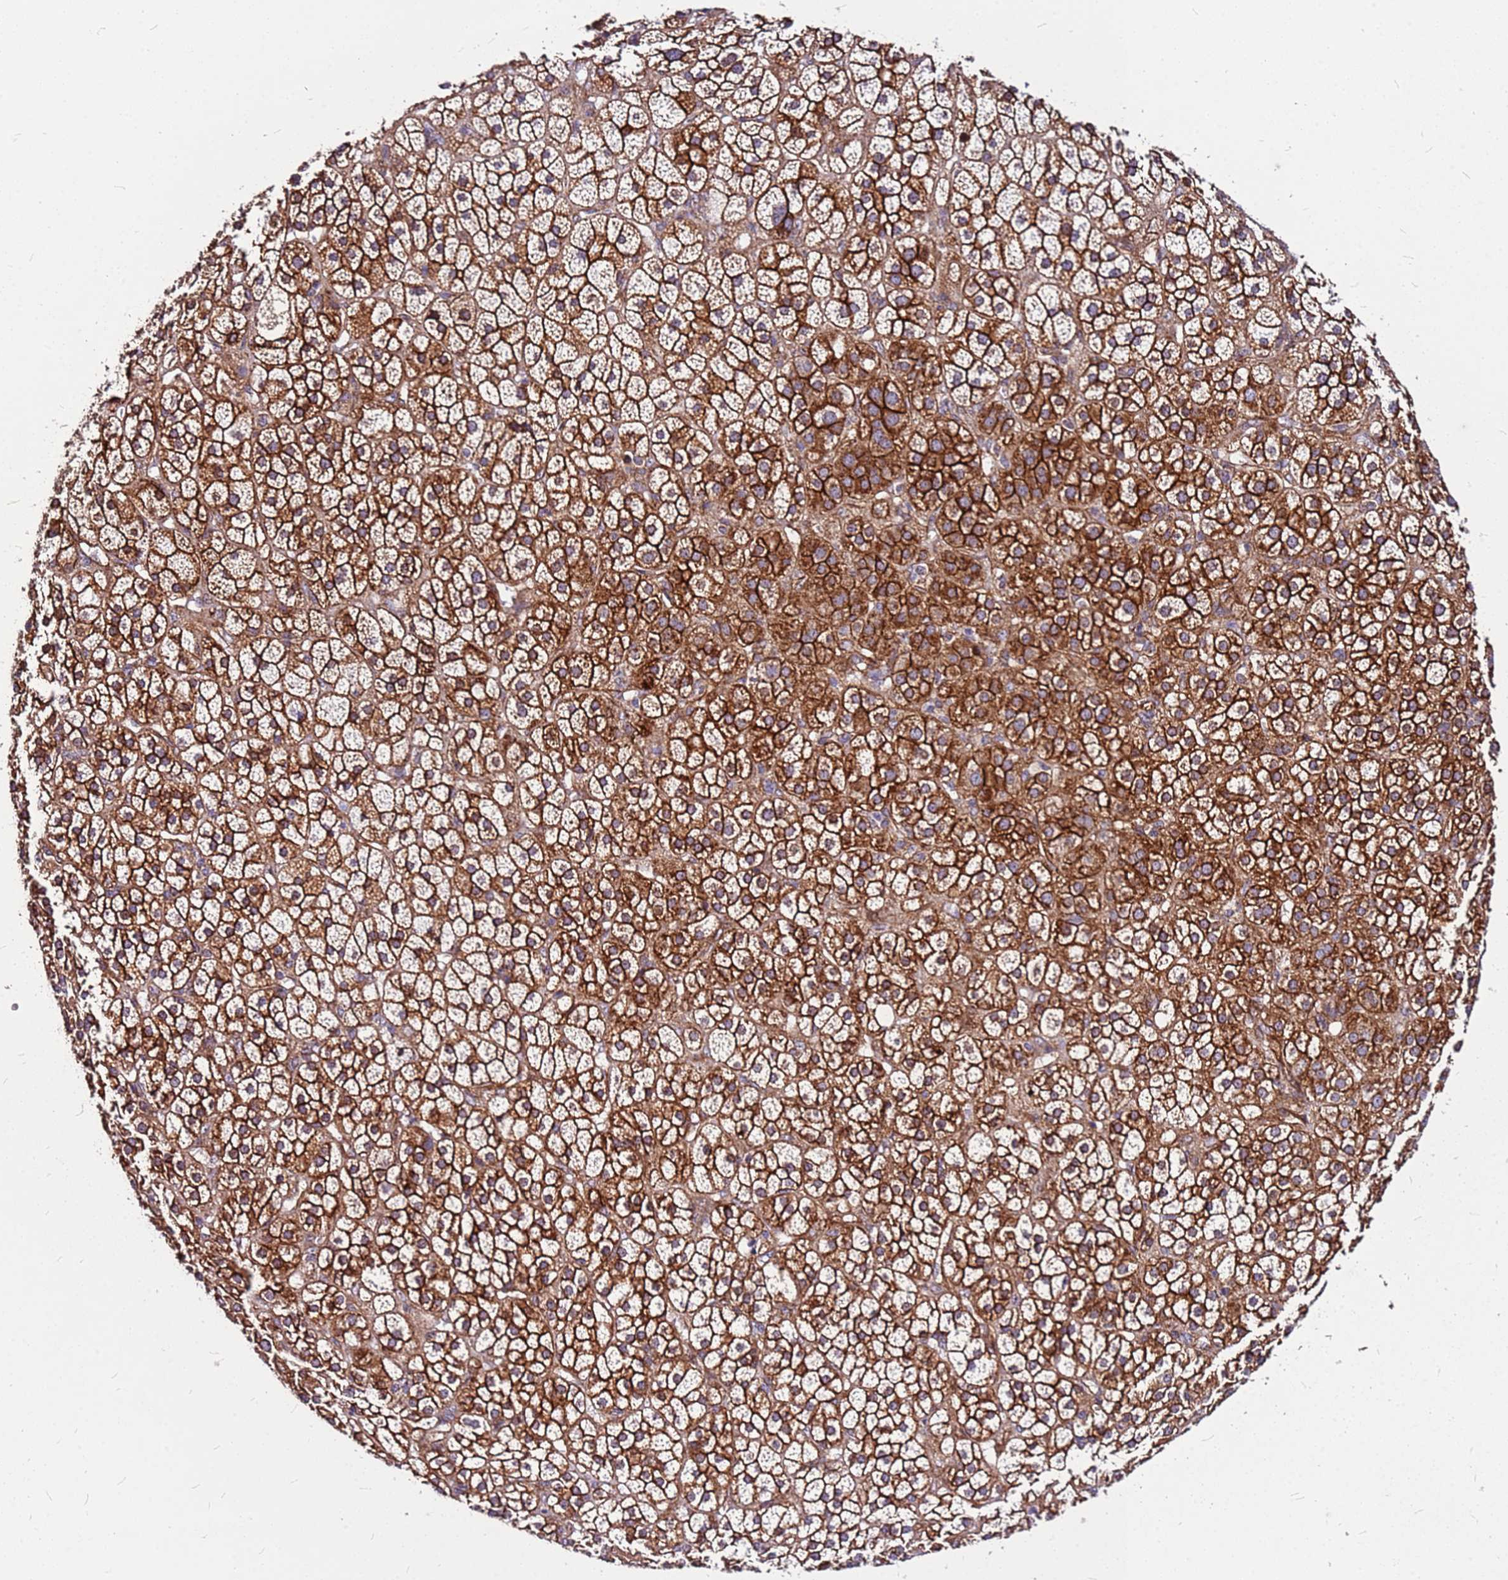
{"staining": {"intensity": "strong", "quantity": ">75%", "location": "cytoplasmic/membranous"}, "tissue": "adrenal gland", "cell_type": "Glandular cells", "image_type": "normal", "snomed": [{"axis": "morphology", "description": "Normal tissue, NOS"}, {"axis": "topography", "description": "Adrenal gland"}], "caption": "High-magnification brightfield microscopy of unremarkable adrenal gland stained with DAB (brown) and counterstained with hematoxylin (blue). glandular cells exhibit strong cytoplasmic/membranous staining is present in approximately>75% of cells.", "gene": "TOPAZ1", "patient": {"sex": "female", "age": 70}}